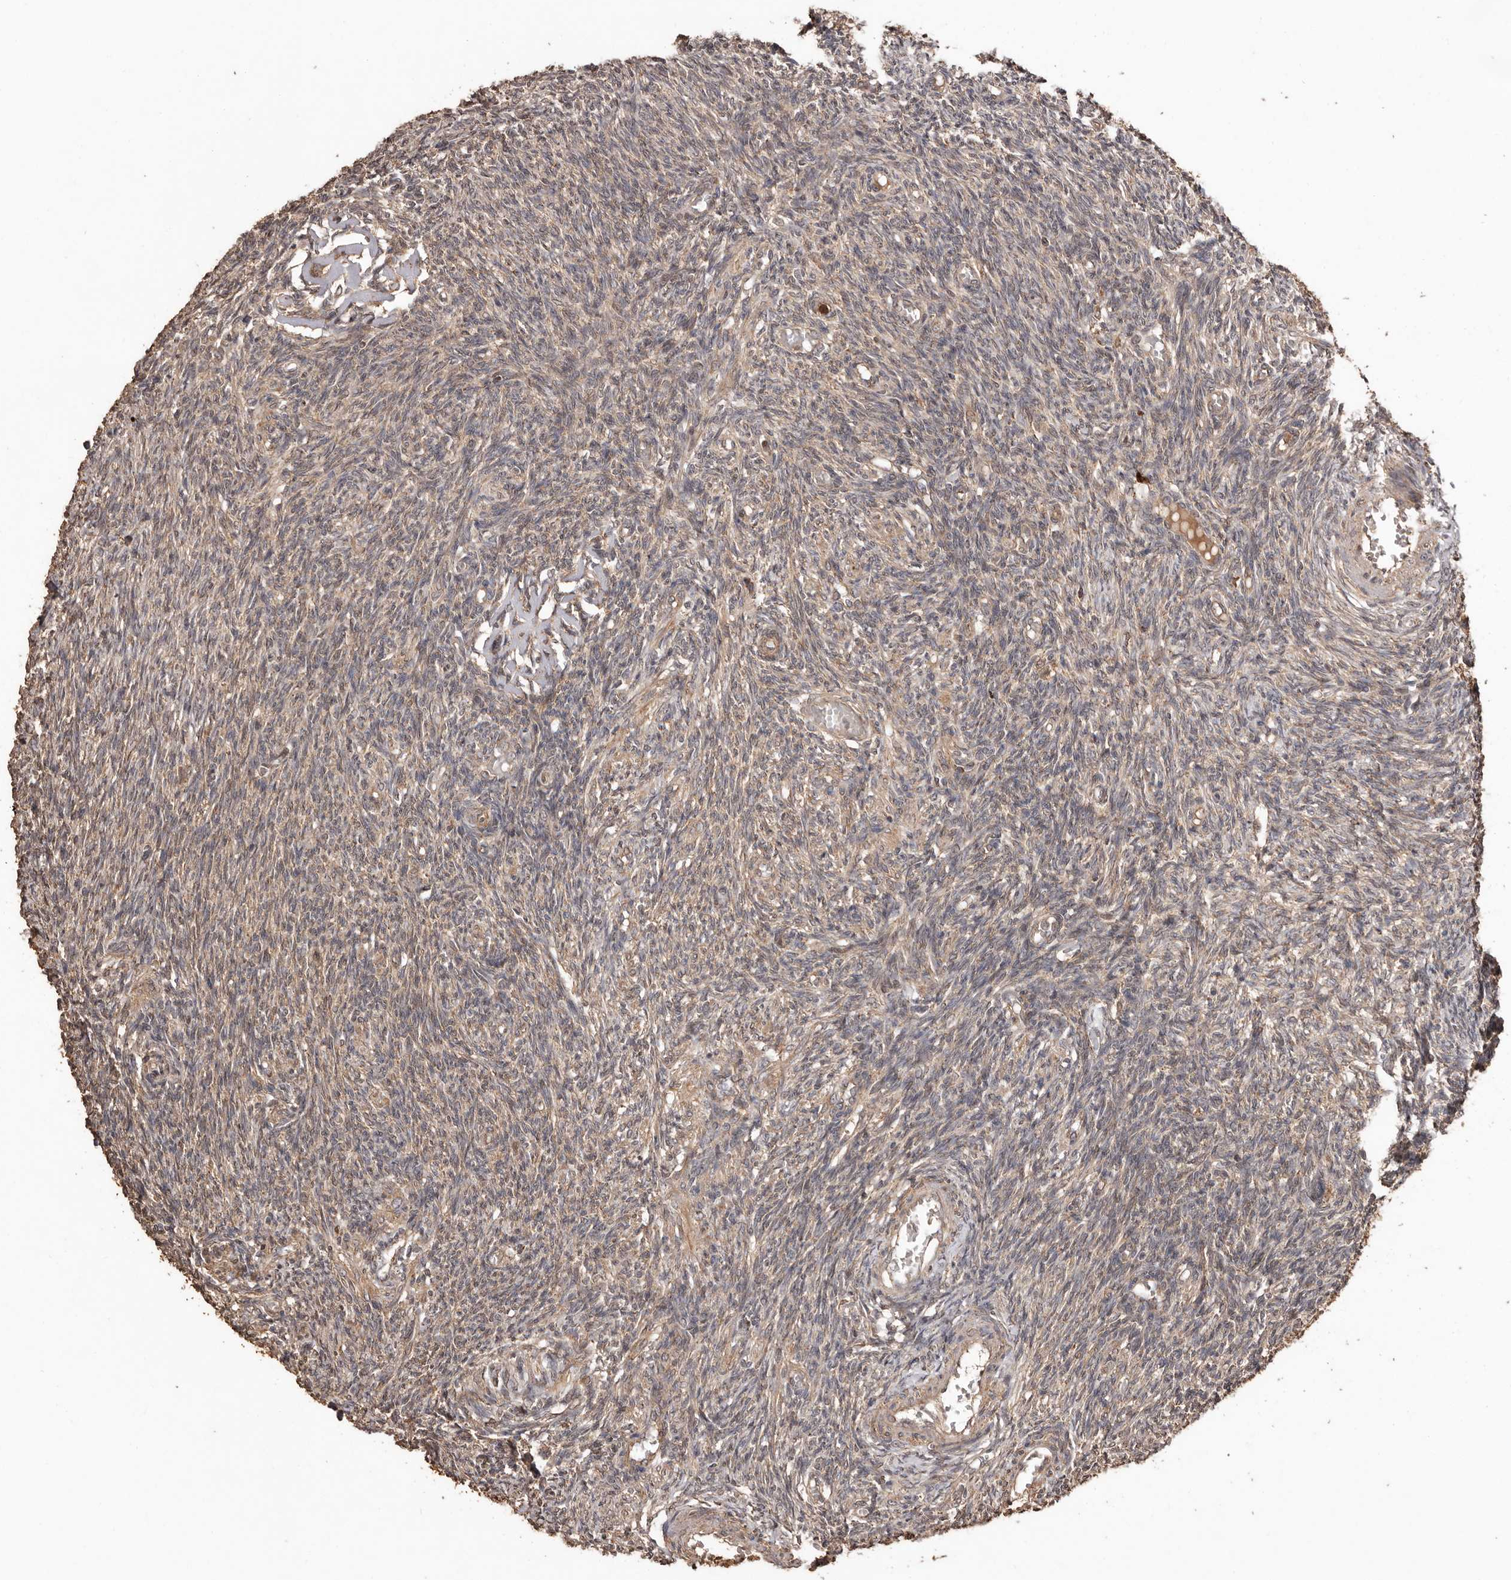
{"staining": {"intensity": "moderate", "quantity": ">75%", "location": "cytoplasmic/membranous"}, "tissue": "ovary", "cell_type": "Follicle cells", "image_type": "normal", "snomed": [{"axis": "morphology", "description": "Normal tissue, NOS"}, {"axis": "topography", "description": "Ovary"}], "caption": "This histopathology image exhibits immunohistochemistry (IHC) staining of unremarkable ovary, with medium moderate cytoplasmic/membranous positivity in approximately >75% of follicle cells.", "gene": "RWDD1", "patient": {"sex": "female", "age": 27}}